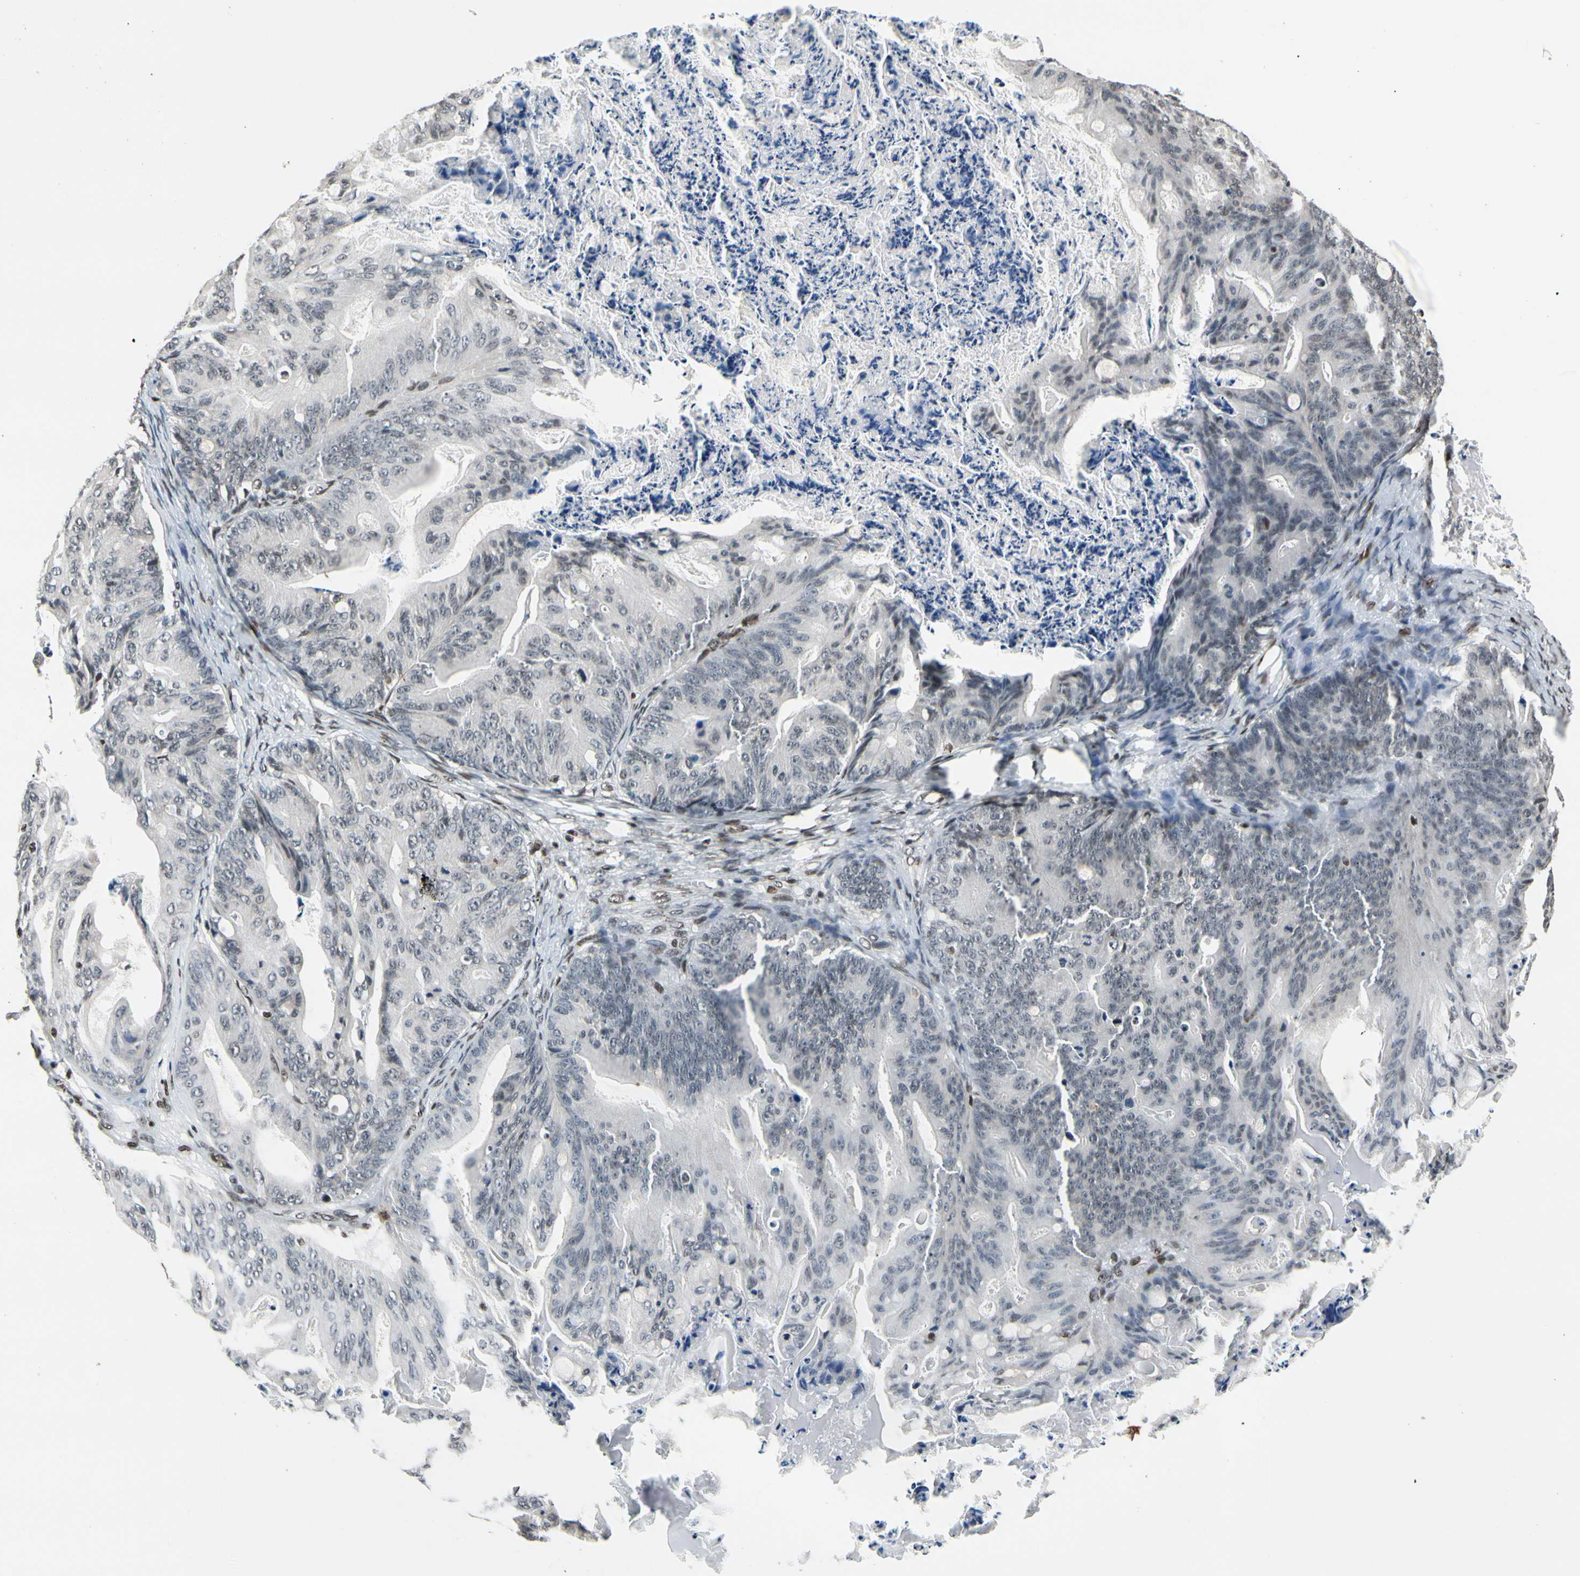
{"staining": {"intensity": "weak", "quantity": "25%-75%", "location": "nuclear"}, "tissue": "ovarian cancer", "cell_type": "Tumor cells", "image_type": "cancer", "snomed": [{"axis": "morphology", "description": "Cystadenocarcinoma, mucinous, NOS"}, {"axis": "topography", "description": "Ovary"}], "caption": "The histopathology image shows a brown stain indicating the presence of a protein in the nuclear of tumor cells in ovarian cancer.", "gene": "RECQL", "patient": {"sex": "female", "age": 36}}